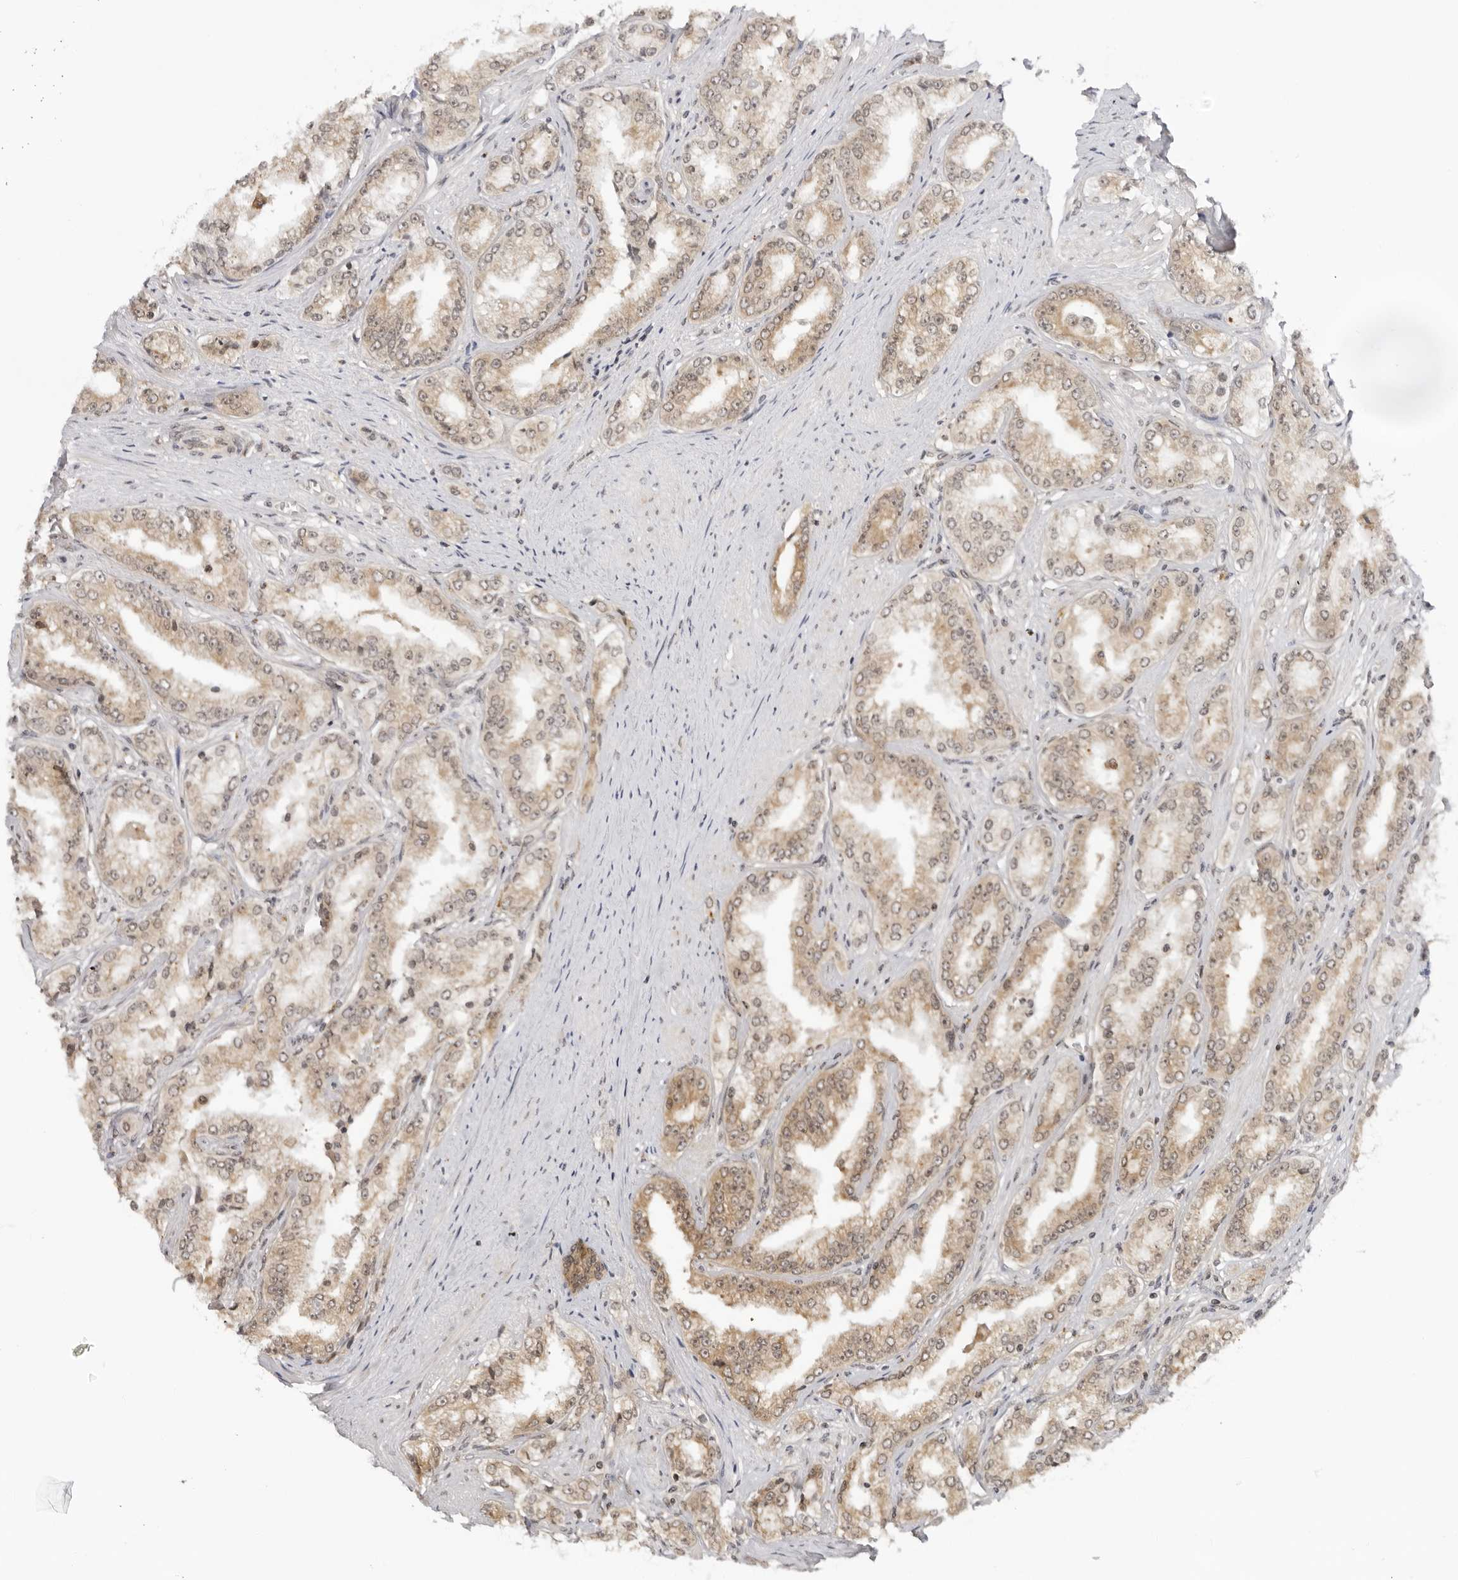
{"staining": {"intensity": "moderate", "quantity": ">75%", "location": "cytoplasmic/membranous"}, "tissue": "prostate cancer", "cell_type": "Tumor cells", "image_type": "cancer", "snomed": [{"axis": "morphology", "description": "Adenocarcinoma, High grade"}, {"axis": "topography", "description": "Prostate"}], "caption": "Protein expression analysis of prostate cancer exhibits moderate cytoplasmic/membranous staining in about >75% of tumor cells. The protein is shown in brown color, while the nuclei are stained blue.", "gene": "PRRC2C", "patient": {"sex": "male", "age": 71}}